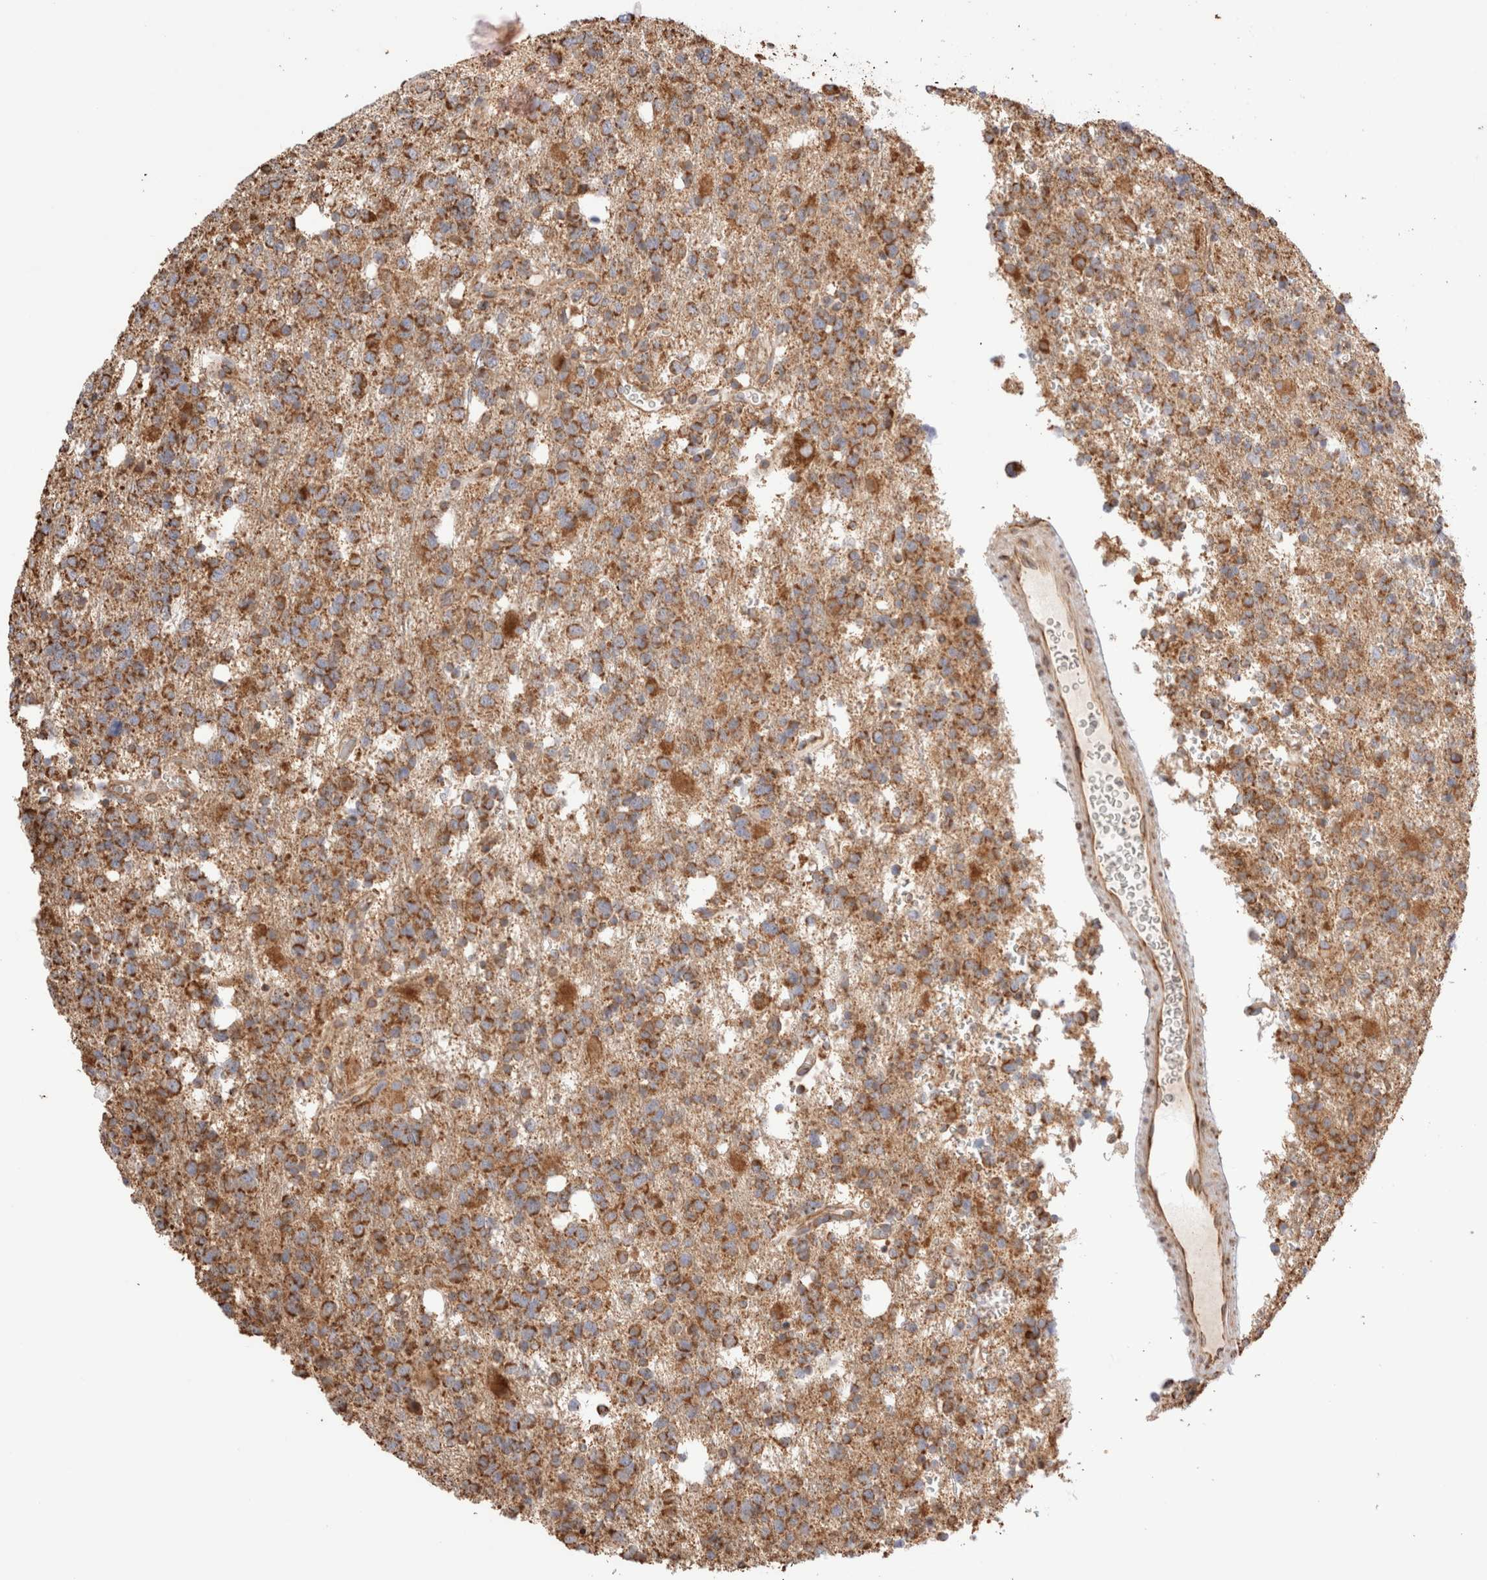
{"staining": {"intensity": "moderate", "quantity": ">75%", "location": "cytoplasmic/membranous"}, "tissue": "glioma", "cell_type": "Tumor cells", "image_type": "cancer", "snomed": [{"axis": "morphology", "description": "Glioma, malignant, High grade"}, {"axis": "topography", "description": "Brain"}], "caption": "About >75% of tumor cells in glioma reveal moderate cytoplasmic/membranous protein positivity as visualized by brown immunohistochemical staining.", "gene": "TMPPE", "patient": {"sex": "female", "age": 62}}